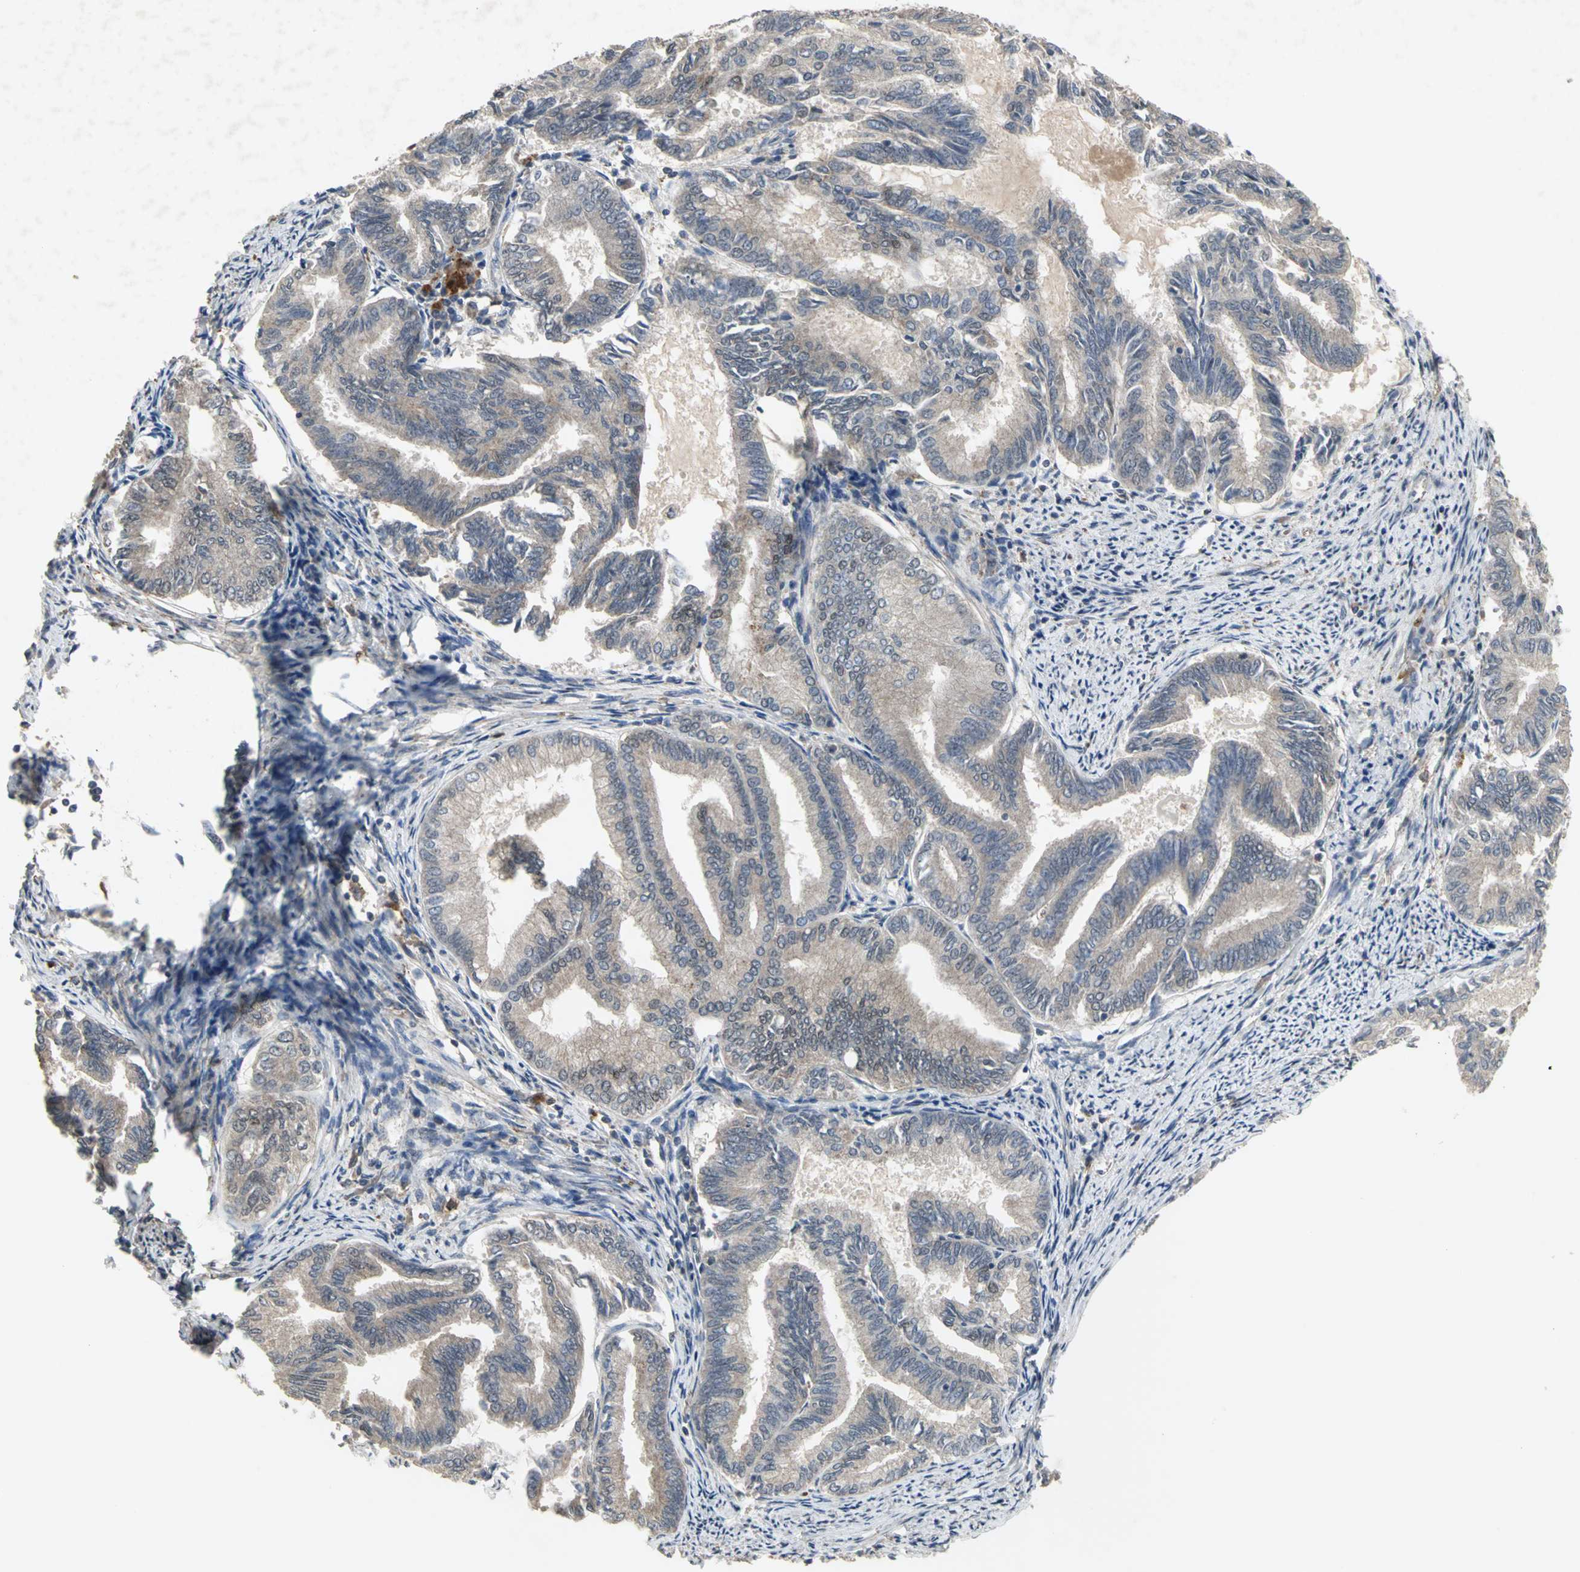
{"staining": {"intensity": "weak", "quantity": ">75%", "location": "cytoplasmic/membranous"}, "tissue": "endometrial cancer", "cell_type": "Tumor cells", "image_type": "cancer", "snomed": [{"axis": "morphology", "description": "Adenocarcinoma, NOS"}, {"axis": "topography", "description": "Endometrium"}], "caption": "A low amount of weak cytoplasmic/membranous staining is seen in about >75% of tumor cells in endometrial adenocarcinoma tissue.", "gene": "KEAP1", "patient": {"sex": "female", "age": 86}}